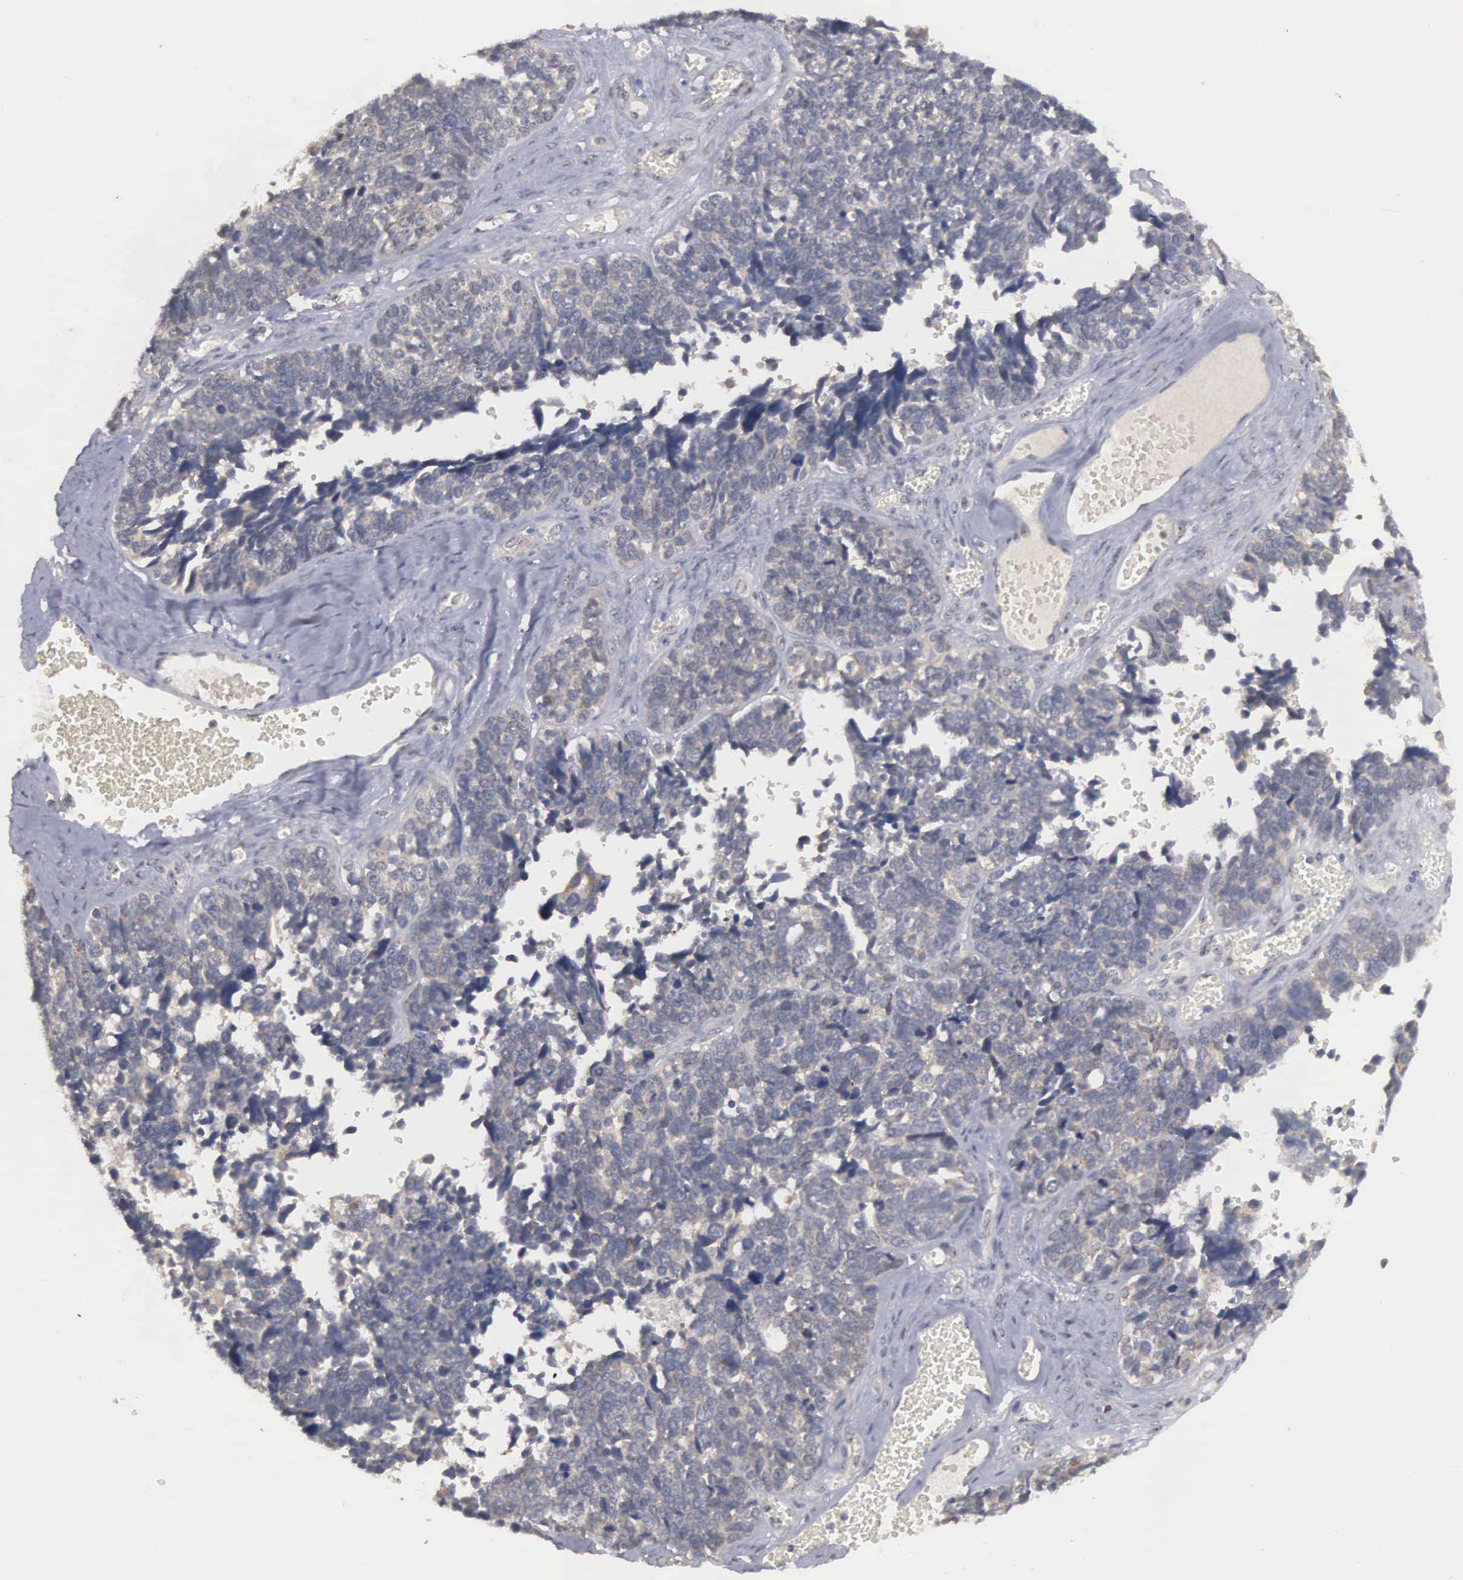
{"staining": {"intensity": "weak", "quantity": ">75%", "location": "cytoplasmic/membranous"}, "tissue": "ovarian cancer", "cell_type": "Tumor cells", "image_type": "cancer", "snomed": [{"axis": "morphology", "description": "Cystadenocarcinoma, serous, NOS"}, {"axis": "topography", "description": "Ovary"}], "caption": "About >75% of tumor cells in ovarian cancer (serous cystadenocarcinoma) display weak cytoplasmic/membranous protein positivity as visualized by brown immunohistochemical staining.", "gene": "AMN", "patient": {"sex": "female", "age": 77}}